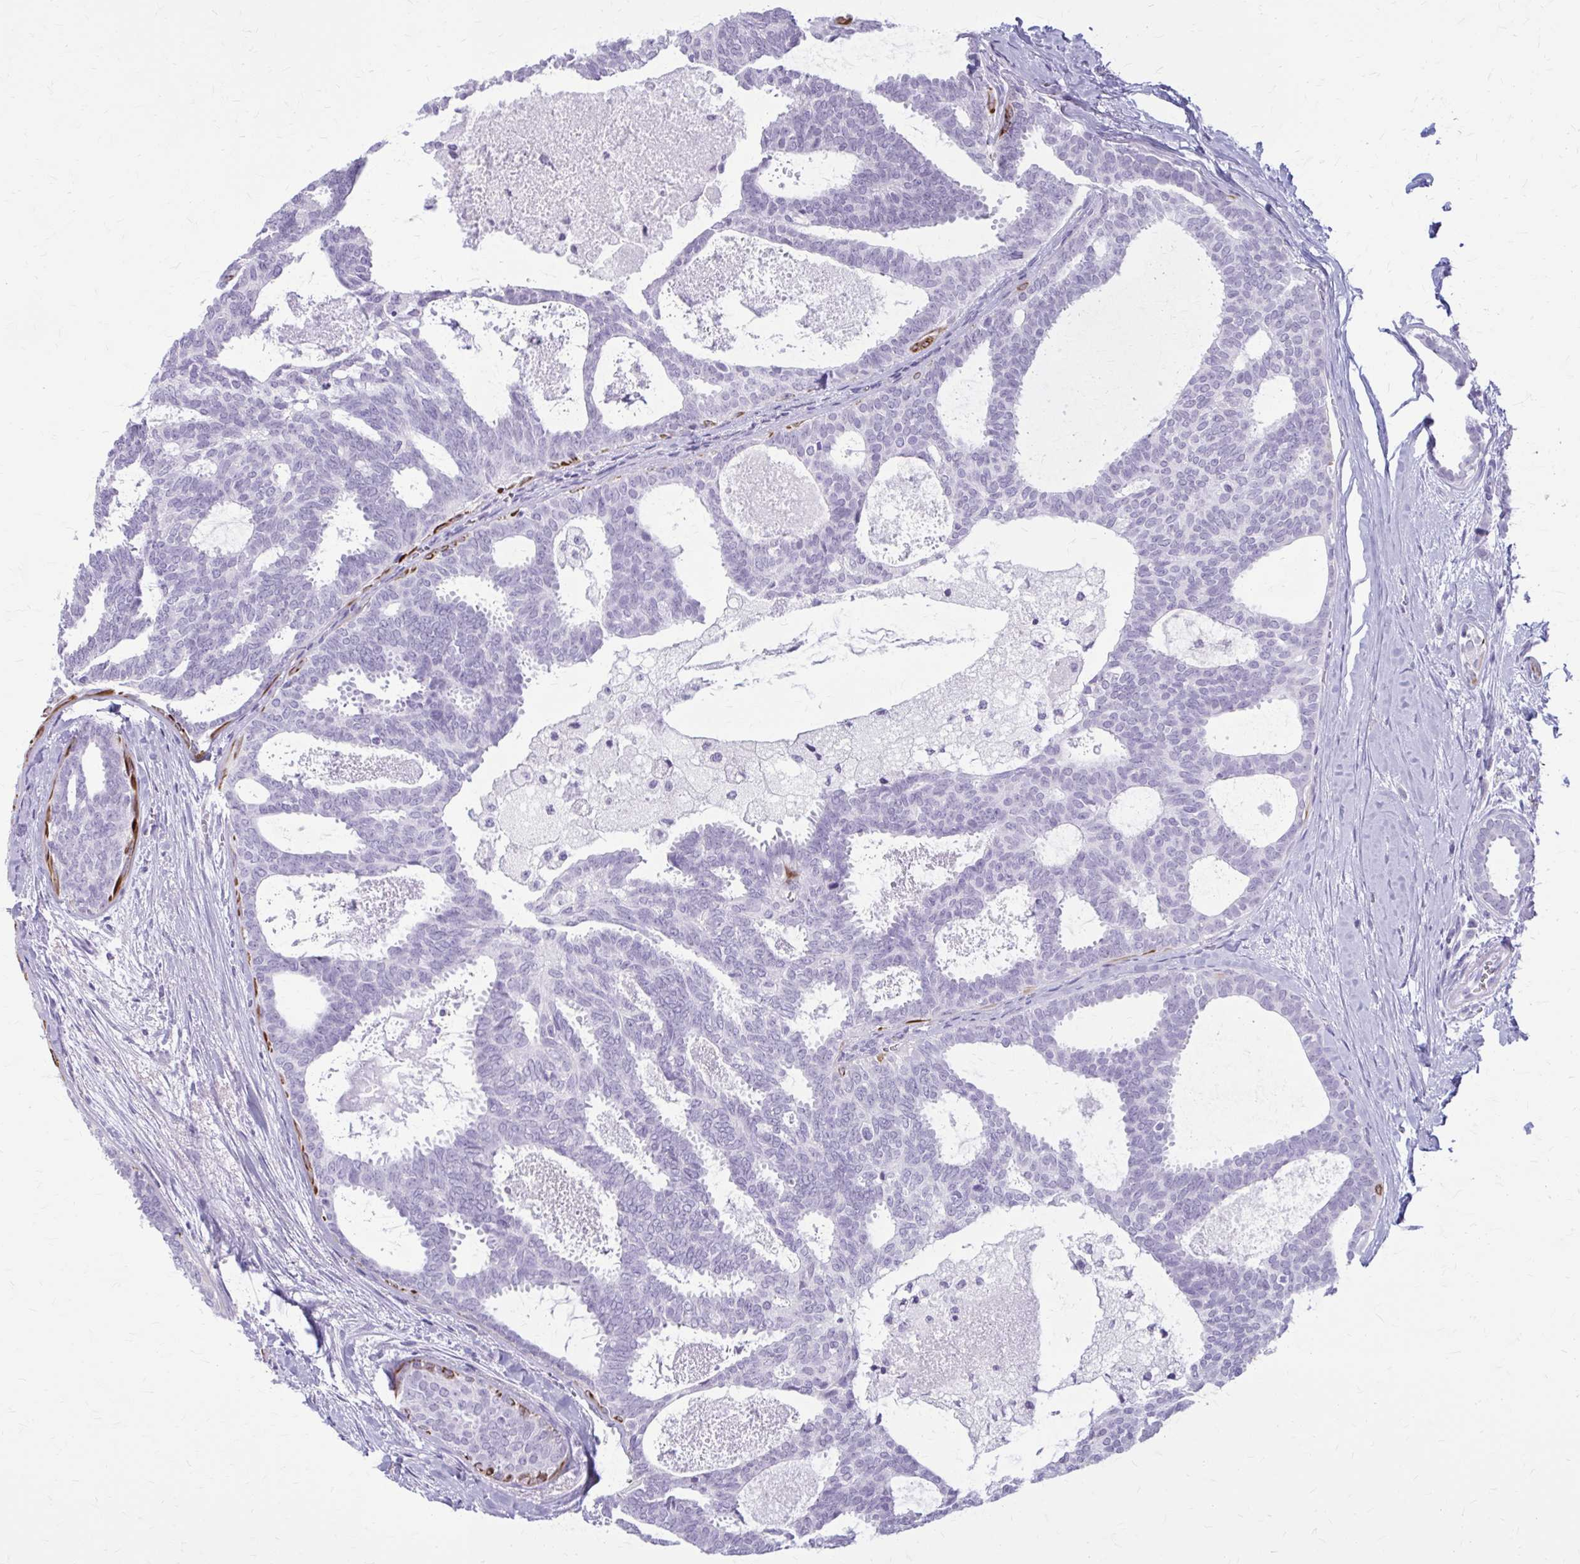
{"staining": {"intensity": "negative", "quantity": "none", "location": "none"}, "tissue": "breast cancer", "cell_type": "Tumor cells", "image_type": "cancer", "snomed": [{"axis": "morphology", "description": "Intraductal carcinoma, in situ"}, {"axis": "morphology", "description": "Duct carcinoma"}, {"axis": "morphology", "description": "Lobular carcinoma, in situ"}, {"axis": "topography", "description": "Breast"}], "caption": "Tumor cells are negative for protein expression in human breast intraductal carcinoma,  in situ.", "gene": "KRT5", "patient": {"sex": "female", "age": 44}}